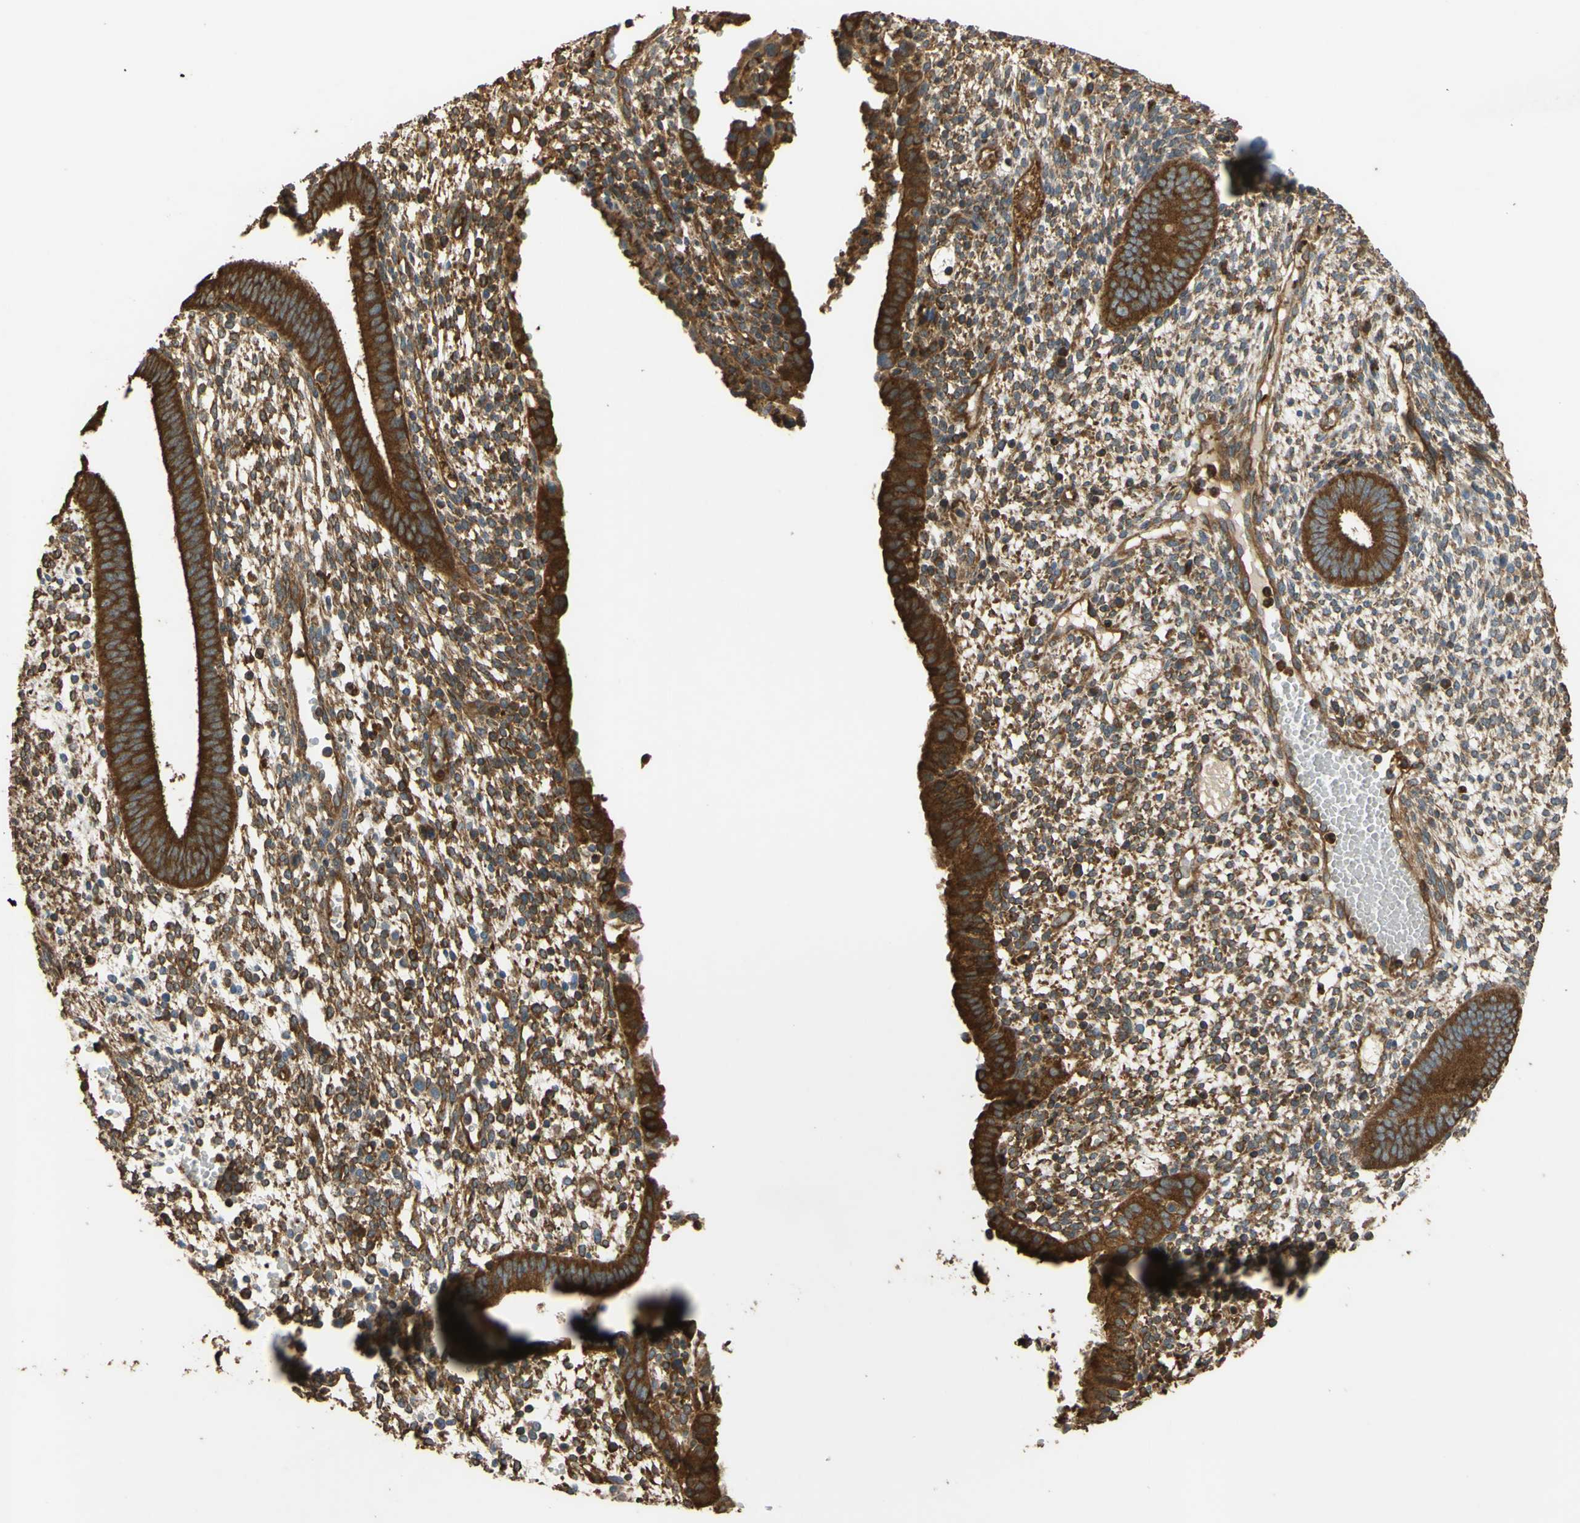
{"staining": {"intensity": "strong", "quantity": ">75%", "location": "cytoplasmic/membranous"}, "tissue": "endometrium", "cell_type": "Cells in endometrial stroma", "image_type": "normal", "snomed": [{"axis": "morphology", "description": "Normal tissue, NOS"}, {"axis": "topography", "description": "Endometrium"}], "caption": "Protein staining exhibits strong cytoplasmic/membranous staining in about >75% of cells in endometrial stroma in unremarkable endometrium. The staining was performed using DAB, with brown indicating positive protein expression. Nuclei are stained blue with hematoxylin.", "gene": "CTTN", "patient": {"sex": "female", "age": 35}}